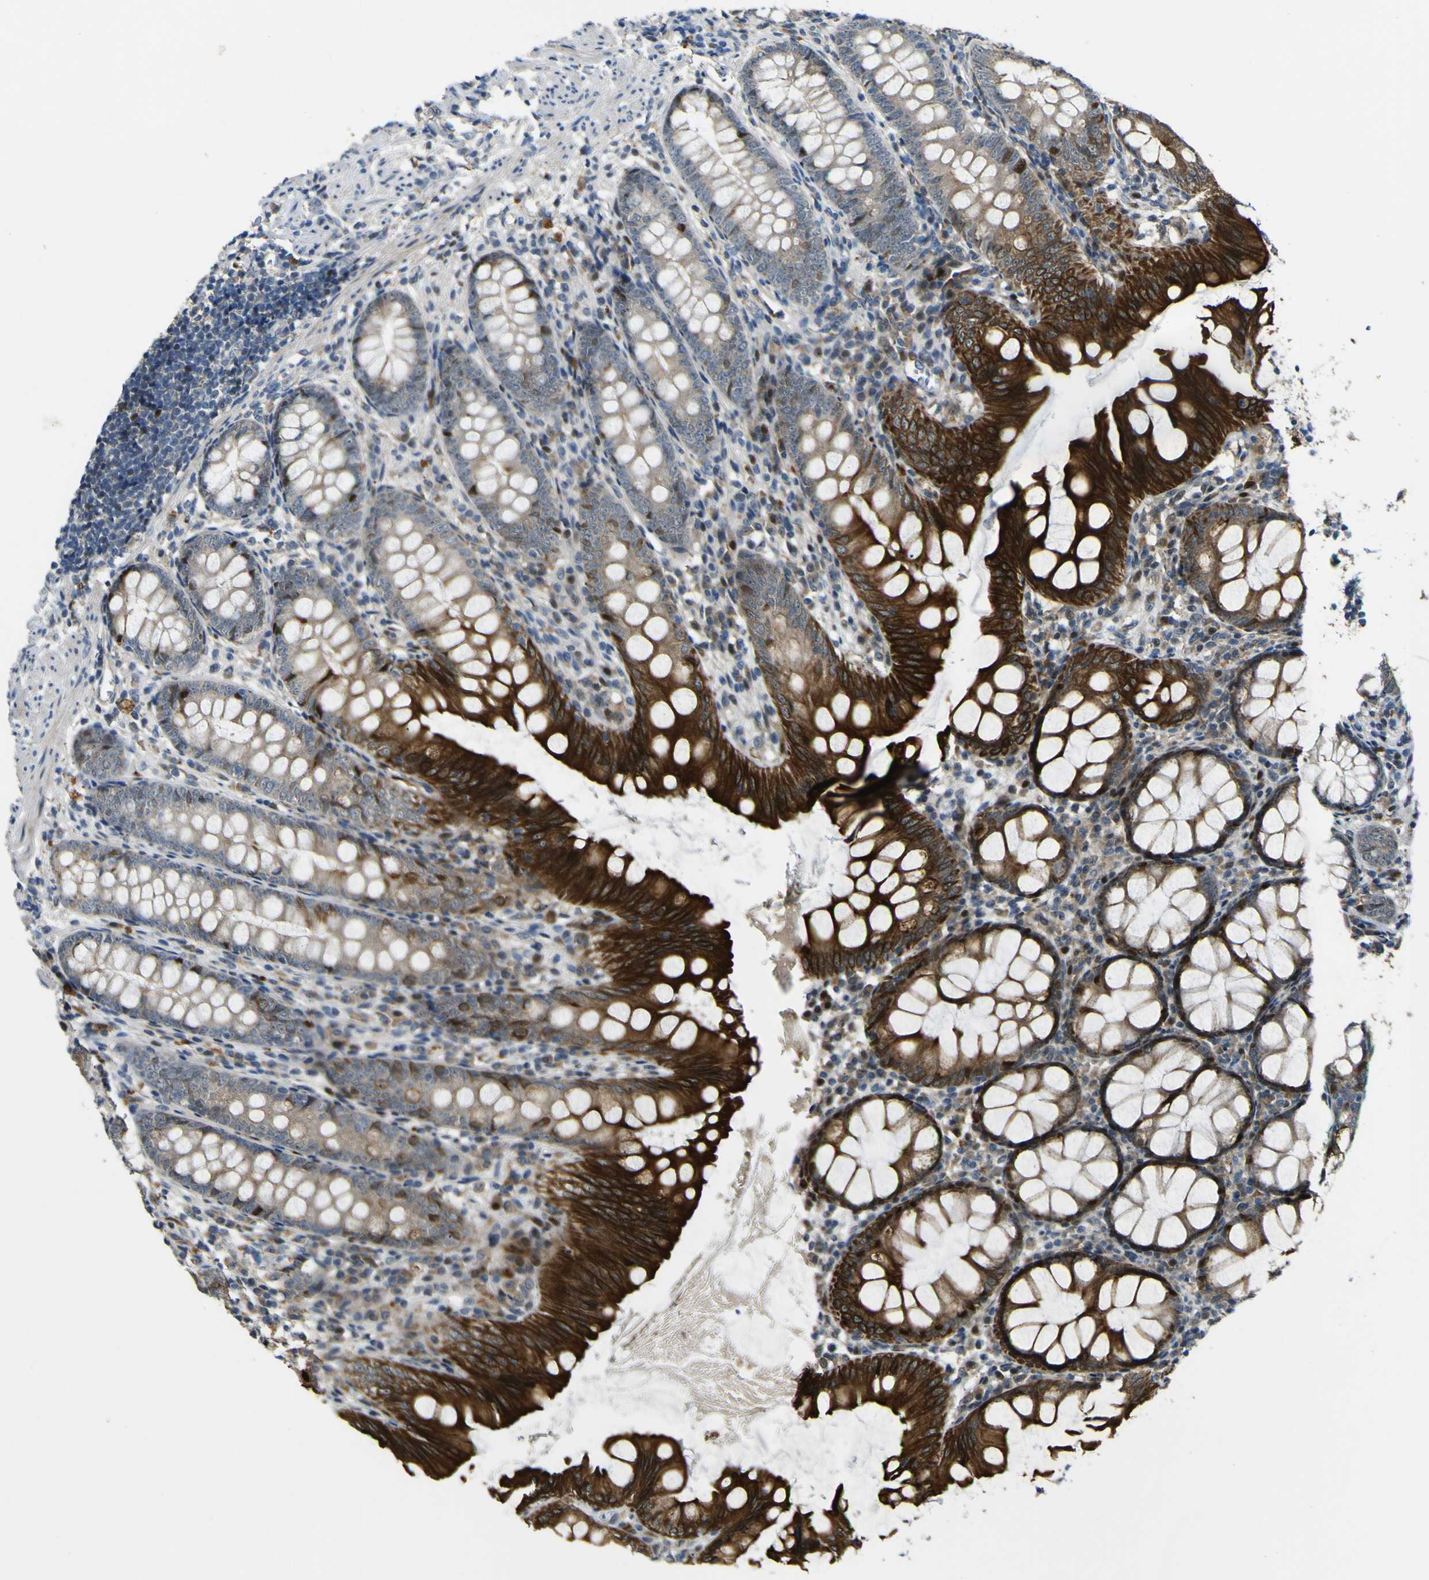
{"staining": {"intensity": "strong", "quantity": "25%-75%", "location": "cytoplasmic/membranous"}, "tissue": "appendix", "cell_type": "Glandular cells", "image_type": "normal", "snomed": [{"axis": "morphology", "description": "Normal tissue, NOS"}, {"axis": "topography", "description": "Appendix"}], "caption": "The immunohistochemical stain highlights strong cytoplasmic/membranous expression in glandular cells of normal appendix. The staining was performed using DAB to visualize the protein expression in brown, while the nuclei were stained in blue with hematoxylin (Magnification: 20x).", "gene": "LBHD1", "patient": {"sex": "female", "age": 77}}